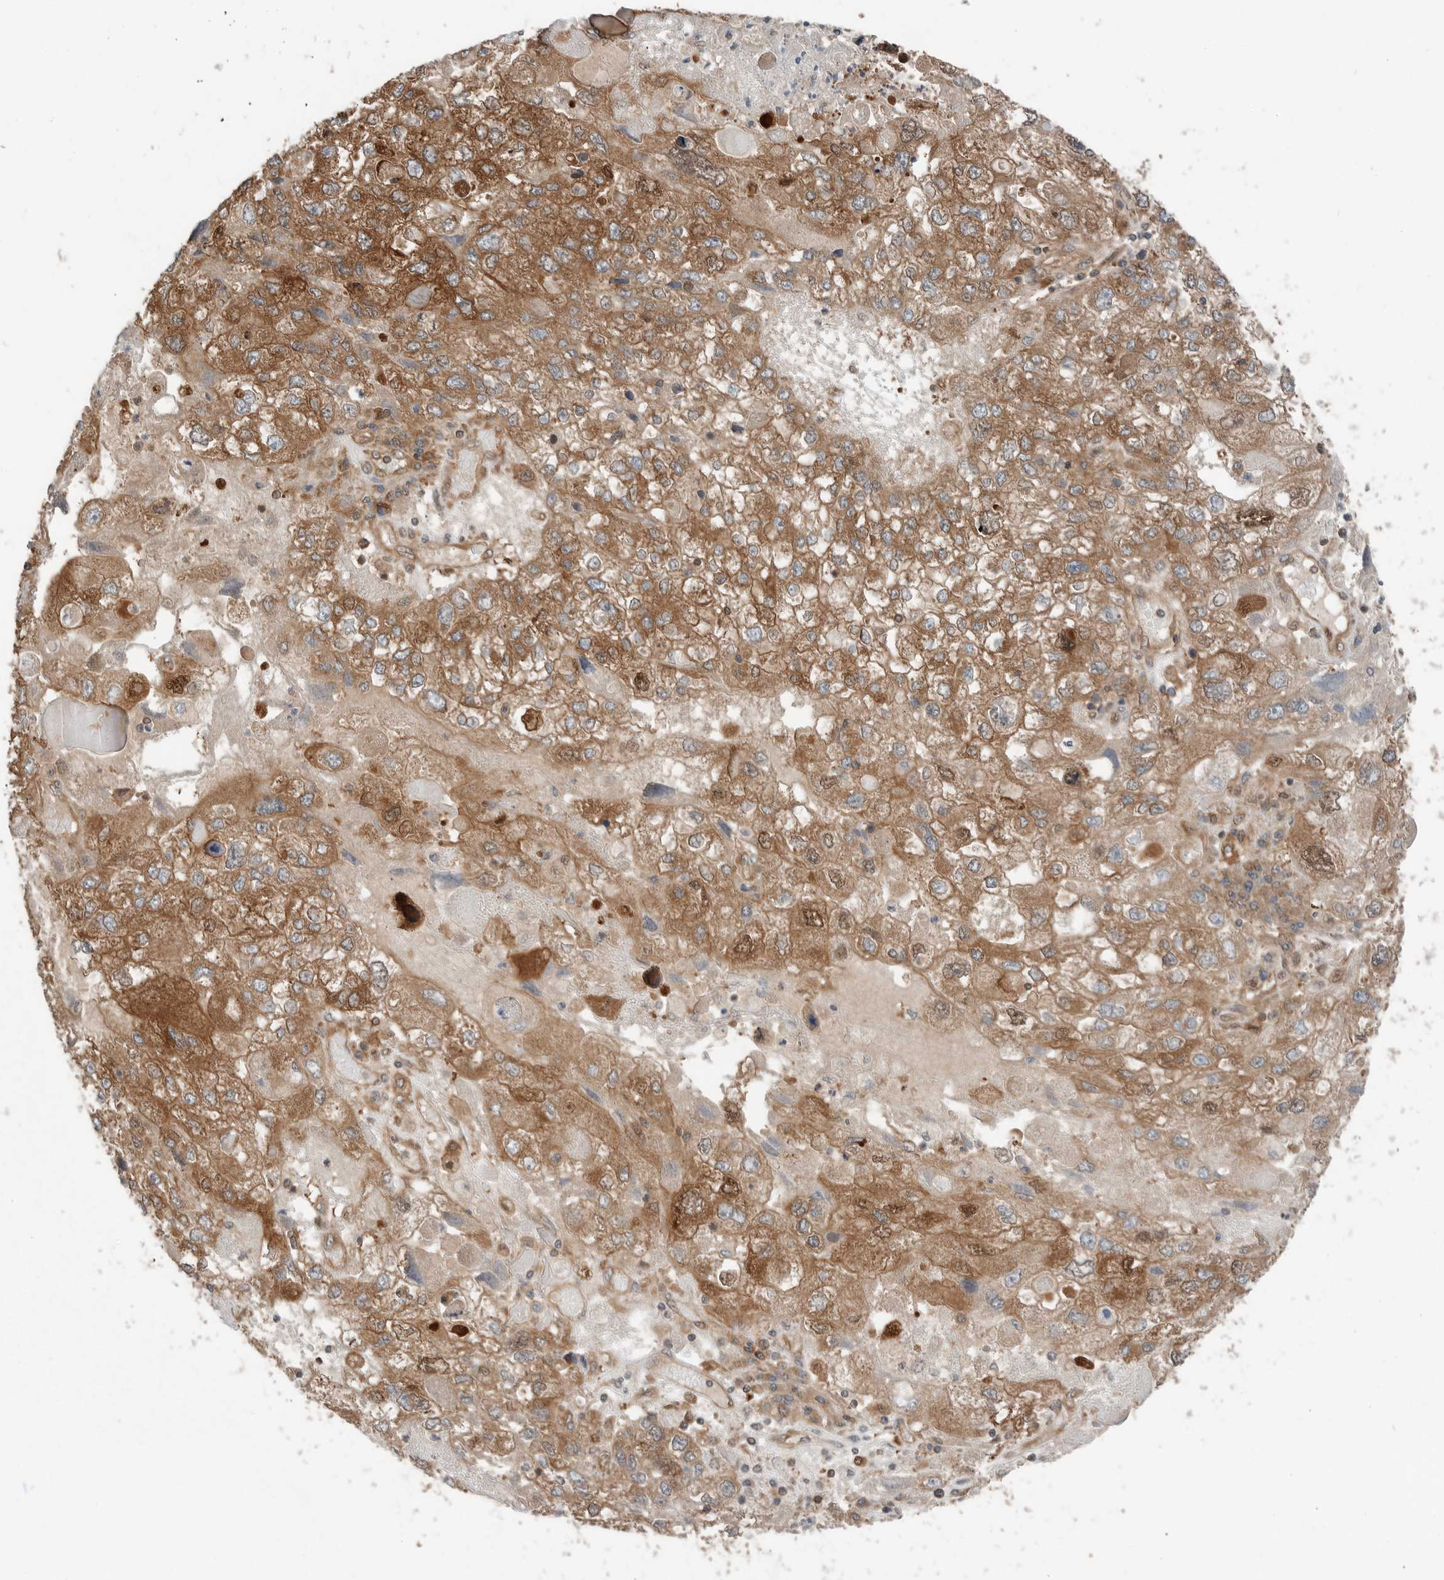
{"staining": {"intensity": "moderate", "quantity": ">75%", "location": "cytoplasmic/membranous,nuclear"}, "tissue": "endometrial cancer", "cell_type": "Tumor cells", "image_type": "cancer", "snomed": [{"axis": "morphology", "description": "Adenocarcinoma, NOS"}, {"axis": "topography", "description": "Endometrium"}], "caption": "Protein analysis of adenocarcinoma (endometrial) tissue exhibits moderate cytoplasmic/membranous and nuclear expression in approximately >75% of tumor cells.", "gene": "XPNPEP1", "patient": {"sex": "female", "age": 49}}